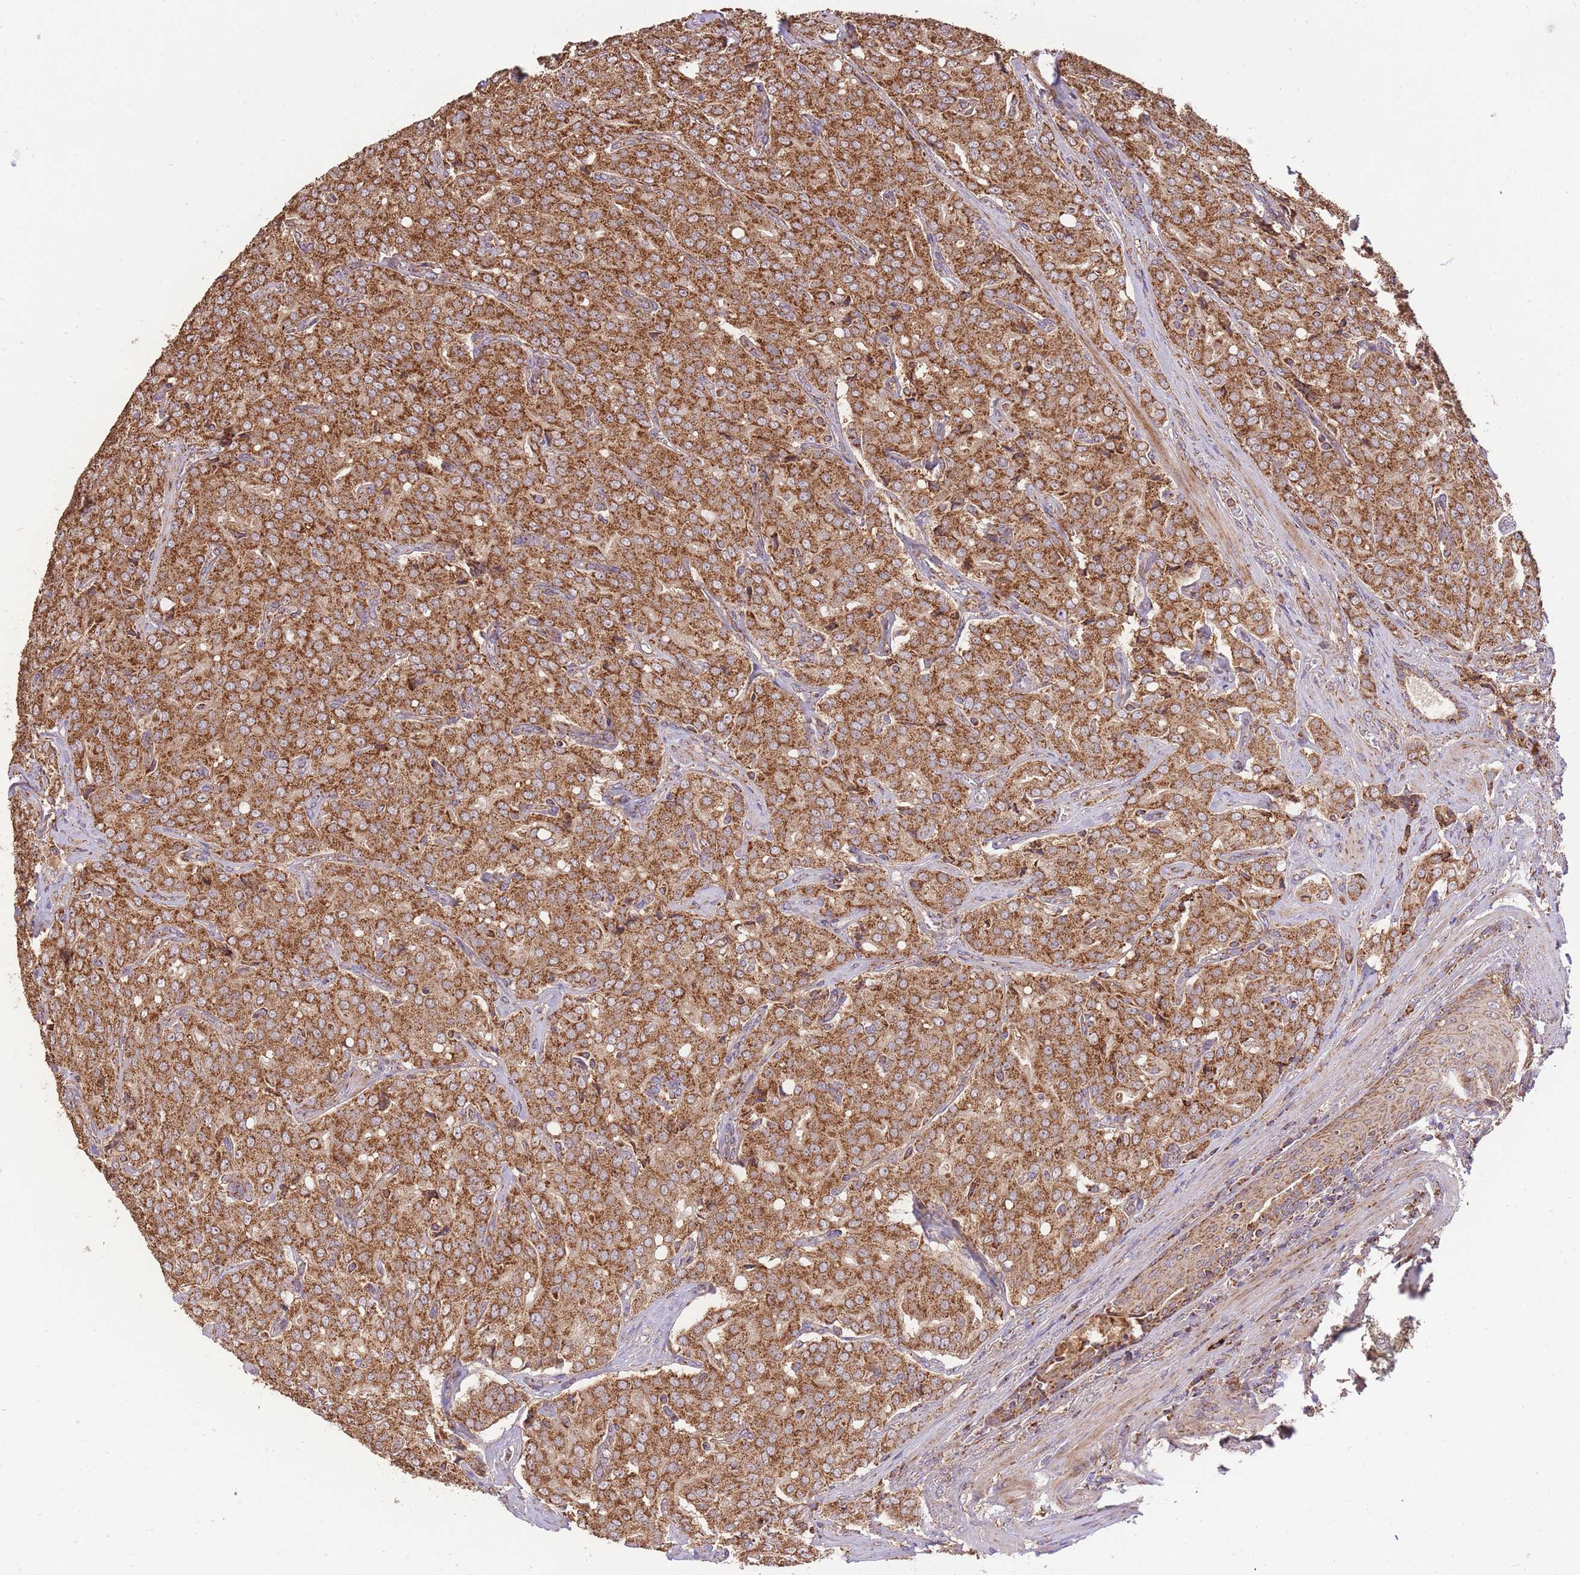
{"staining": {"intensity": "strong", "quantity": ">75%", "location": "cytoplasmic/membranous"}, "tissue": "prostate cancer", "cell_type": "Tumor cells", "image_type": "cancer", "snomed": [{"axis": "morphology", "description": "Adenocarcinoma, High grade"}, {"axis": "topography", "description": "Prostate"}], "caption": "Immunohistochemistry image of neoplastic tissue: prostate adenocarcinoma (high-grade) stained using IHC reveals high levels of strong protein expression localized specifically in the cytoplasmic/membranous of tumor cells, appearing as a cytoplasmic/membranous brown color.", "gene": "PREP", "patient": {"sex": "male", "age": 68}}